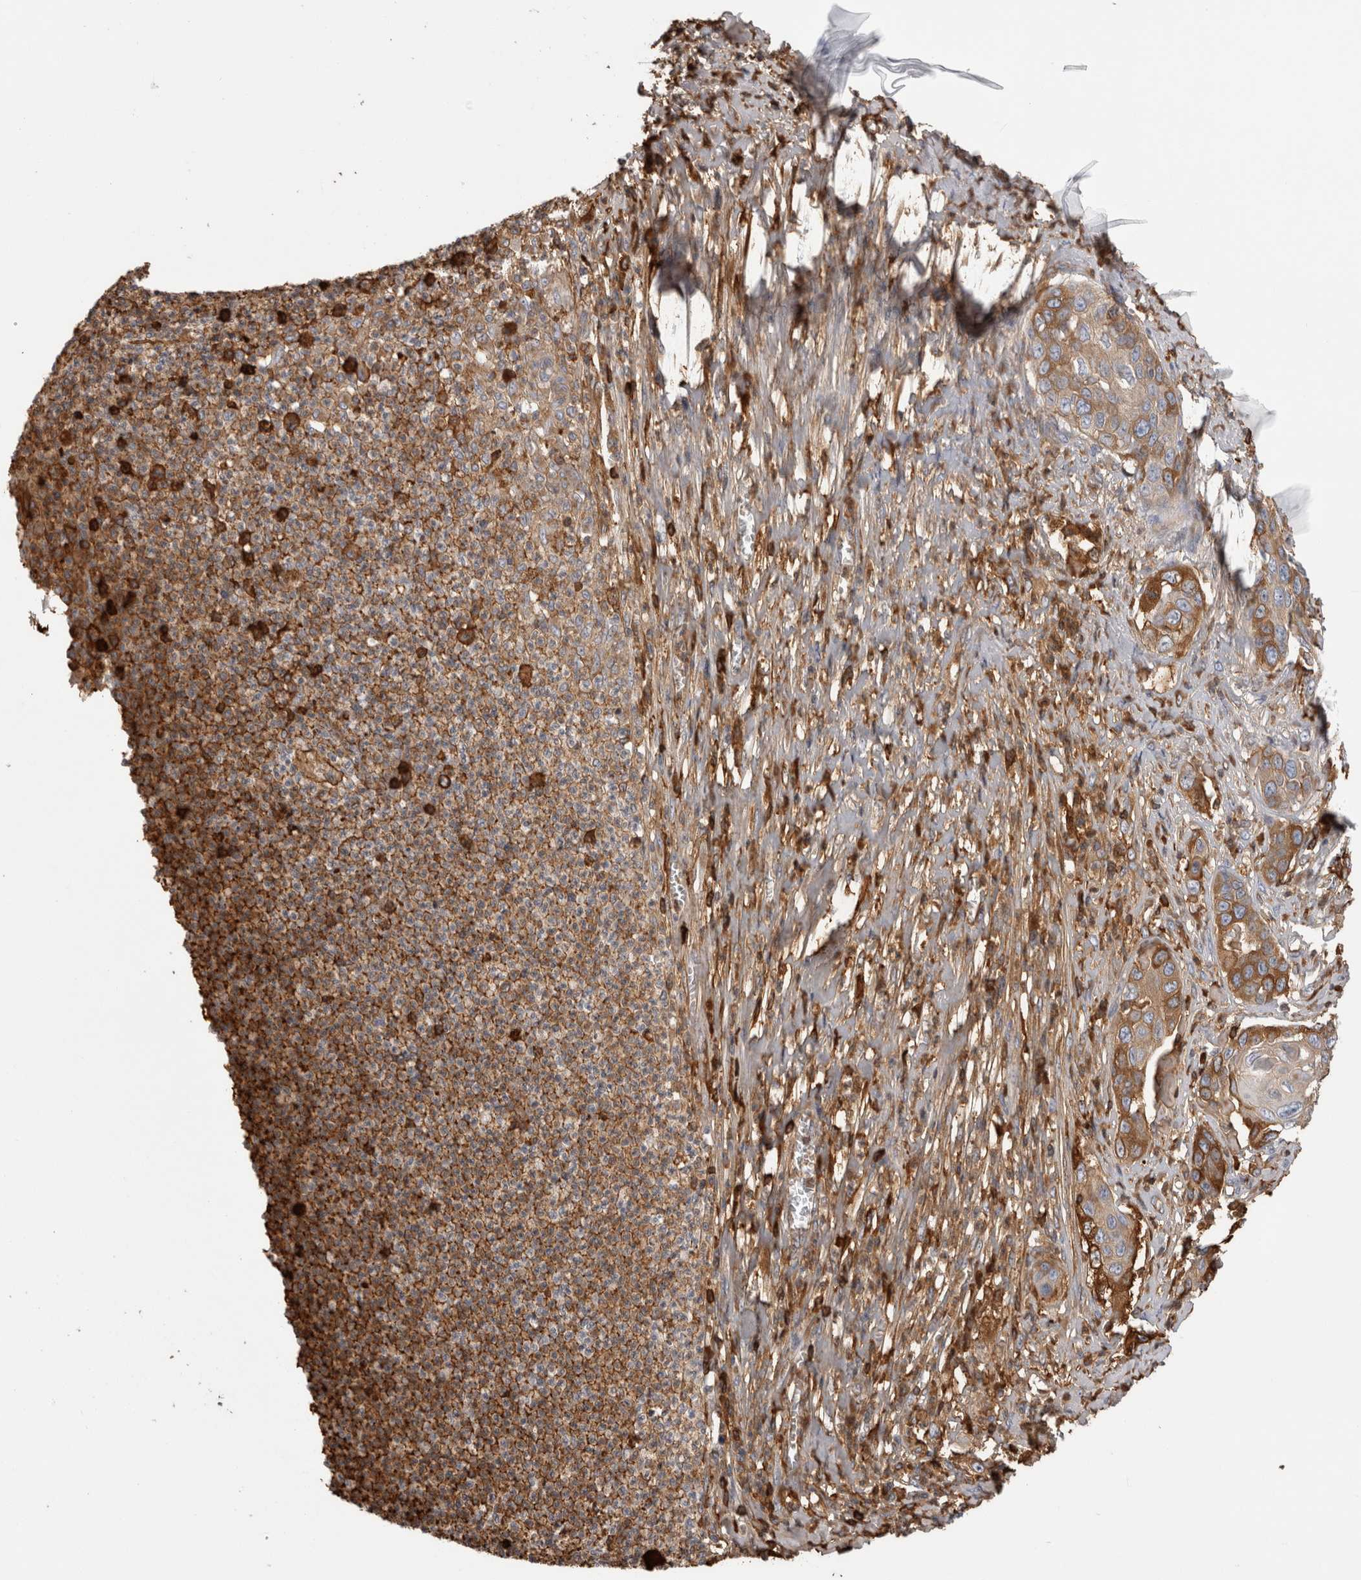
{"staining": {"intensity": "moderate", "quantity": "25%-75%", "location": "cytoplasmic/membranous"}, "tissue": "skin cancer", "cell_type": "Tumor cells", "image_type": "cancer", "snomed": [{"axis": "morphology", "description": "Squamous cell carcinoma, NOS"}, {"axis": "topography", "description": "Skin"}], "caption": "Skin cancer (squamous cell carcinoma) stained with DAB (3,3'-diaminobenzidine) IHC exhibits medium levels of moderate cytoplasmic/membranous staining in about 25%-75% of tumor cells. The protein of interest is stained brown, and the nuclei are stained in blue (DAB IHC with brightfield microscopy, high magnification).", "gene": "TBCE", "patient": {"sex": "male", "age": 55}}